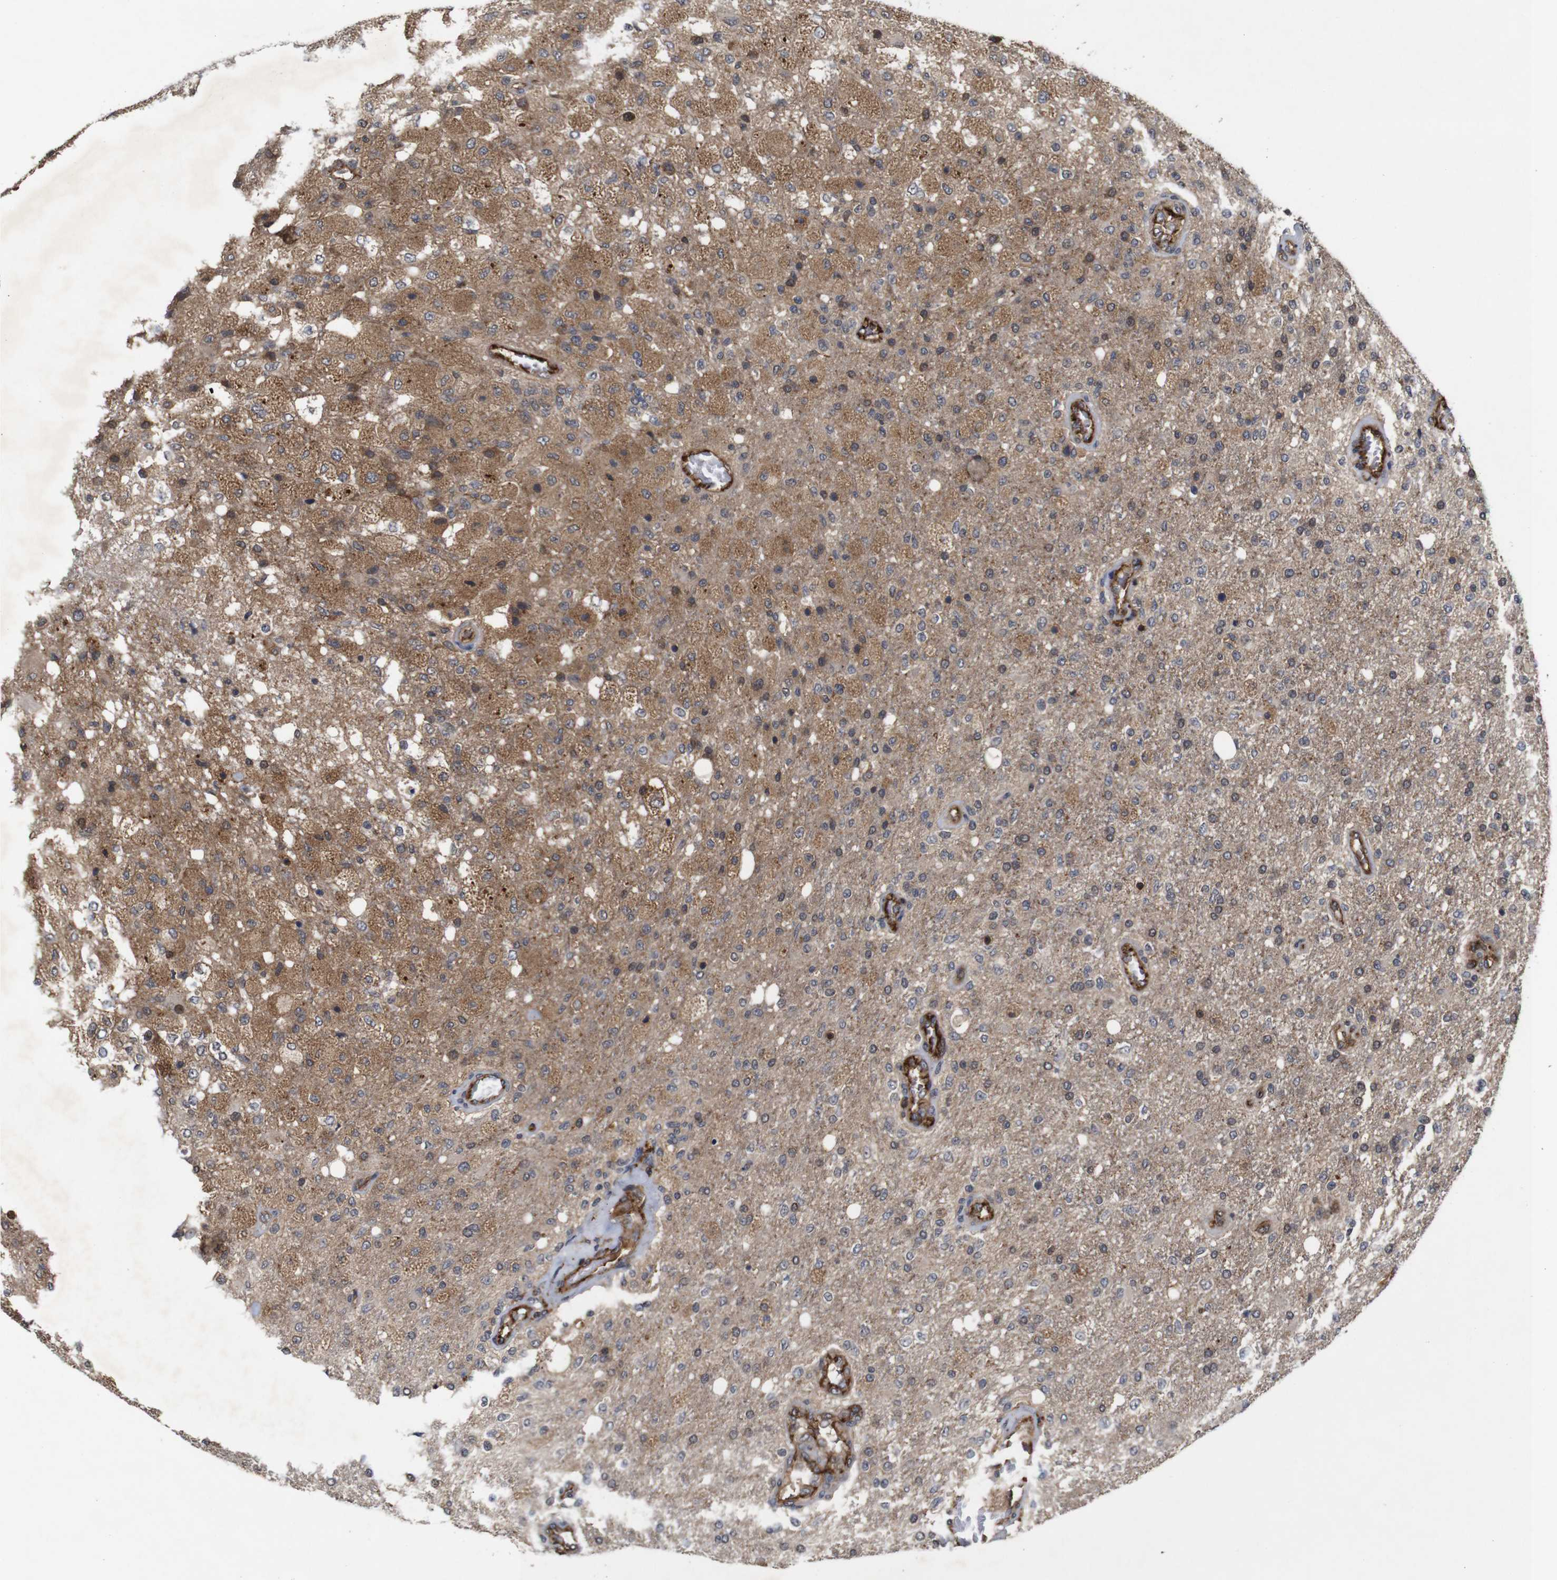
{"staining": {"intensity": "moderate", "quantity": "25%-75%", "location": "cytoplasmic/membranous,nuclear"}, "tissue": "glioma", "cell_type": "Tumor cells", "image_type": "cancer", "snomed": [{"axis": "morphology", "description": "Normal tissue, NOS"}, {"axis": "morphology", "description": "Glioma, malignant, High grade"}, {"axis": "topography", "description": "Cerebral cortex"}], "caption": "IHC of human glioma shows medium levels of moderate cytoplasmic/membranous and nuclear positivity in about 25%-75% of tumor cells. (DAB (3,3'-diaminobenzidine) = brown stain, brightfield microscopy at high magnification).", "gene": "NANOS1", "patient": {"sex": "male", "age": 77}}